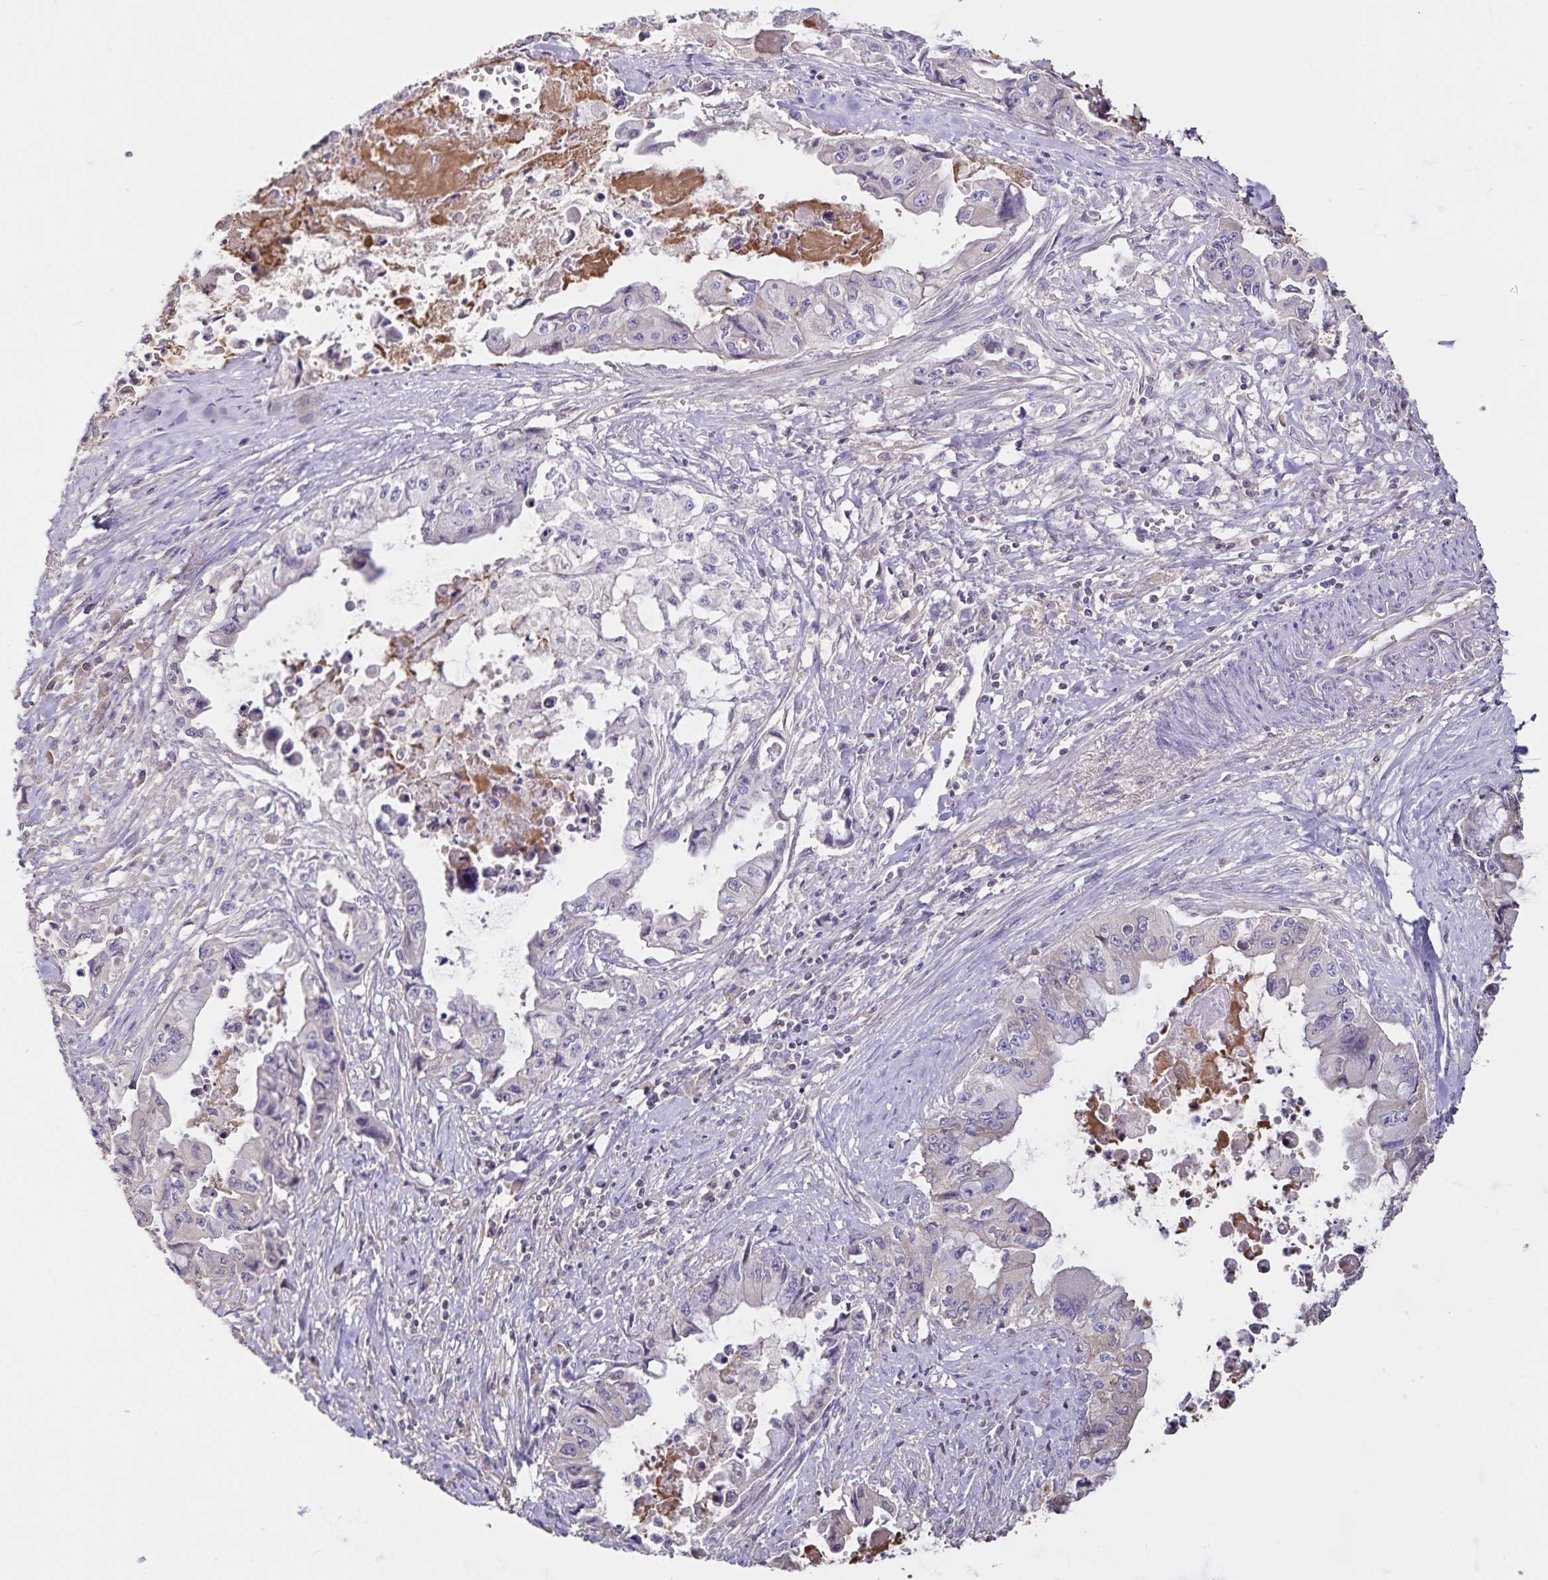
{"staining": {"intensity": "negative", "quantity": "none", "location": "none"}, "tissue": "pancreatic cancer", "cell_type": "Tumor cells", "image_type": "cancer", "snomed": [{"axis": "morphology", "description": "Adenocarcinoma, NOS"}, {"axis": "topography", "description": "Pancreas"}], "caption": "This is an immunohistochemistry (IHC) micrograph of pancreatic cancer. There is no expression in tumor cells.", "gene": "FGG", "patient": {"sex": "male", "age": 66}}